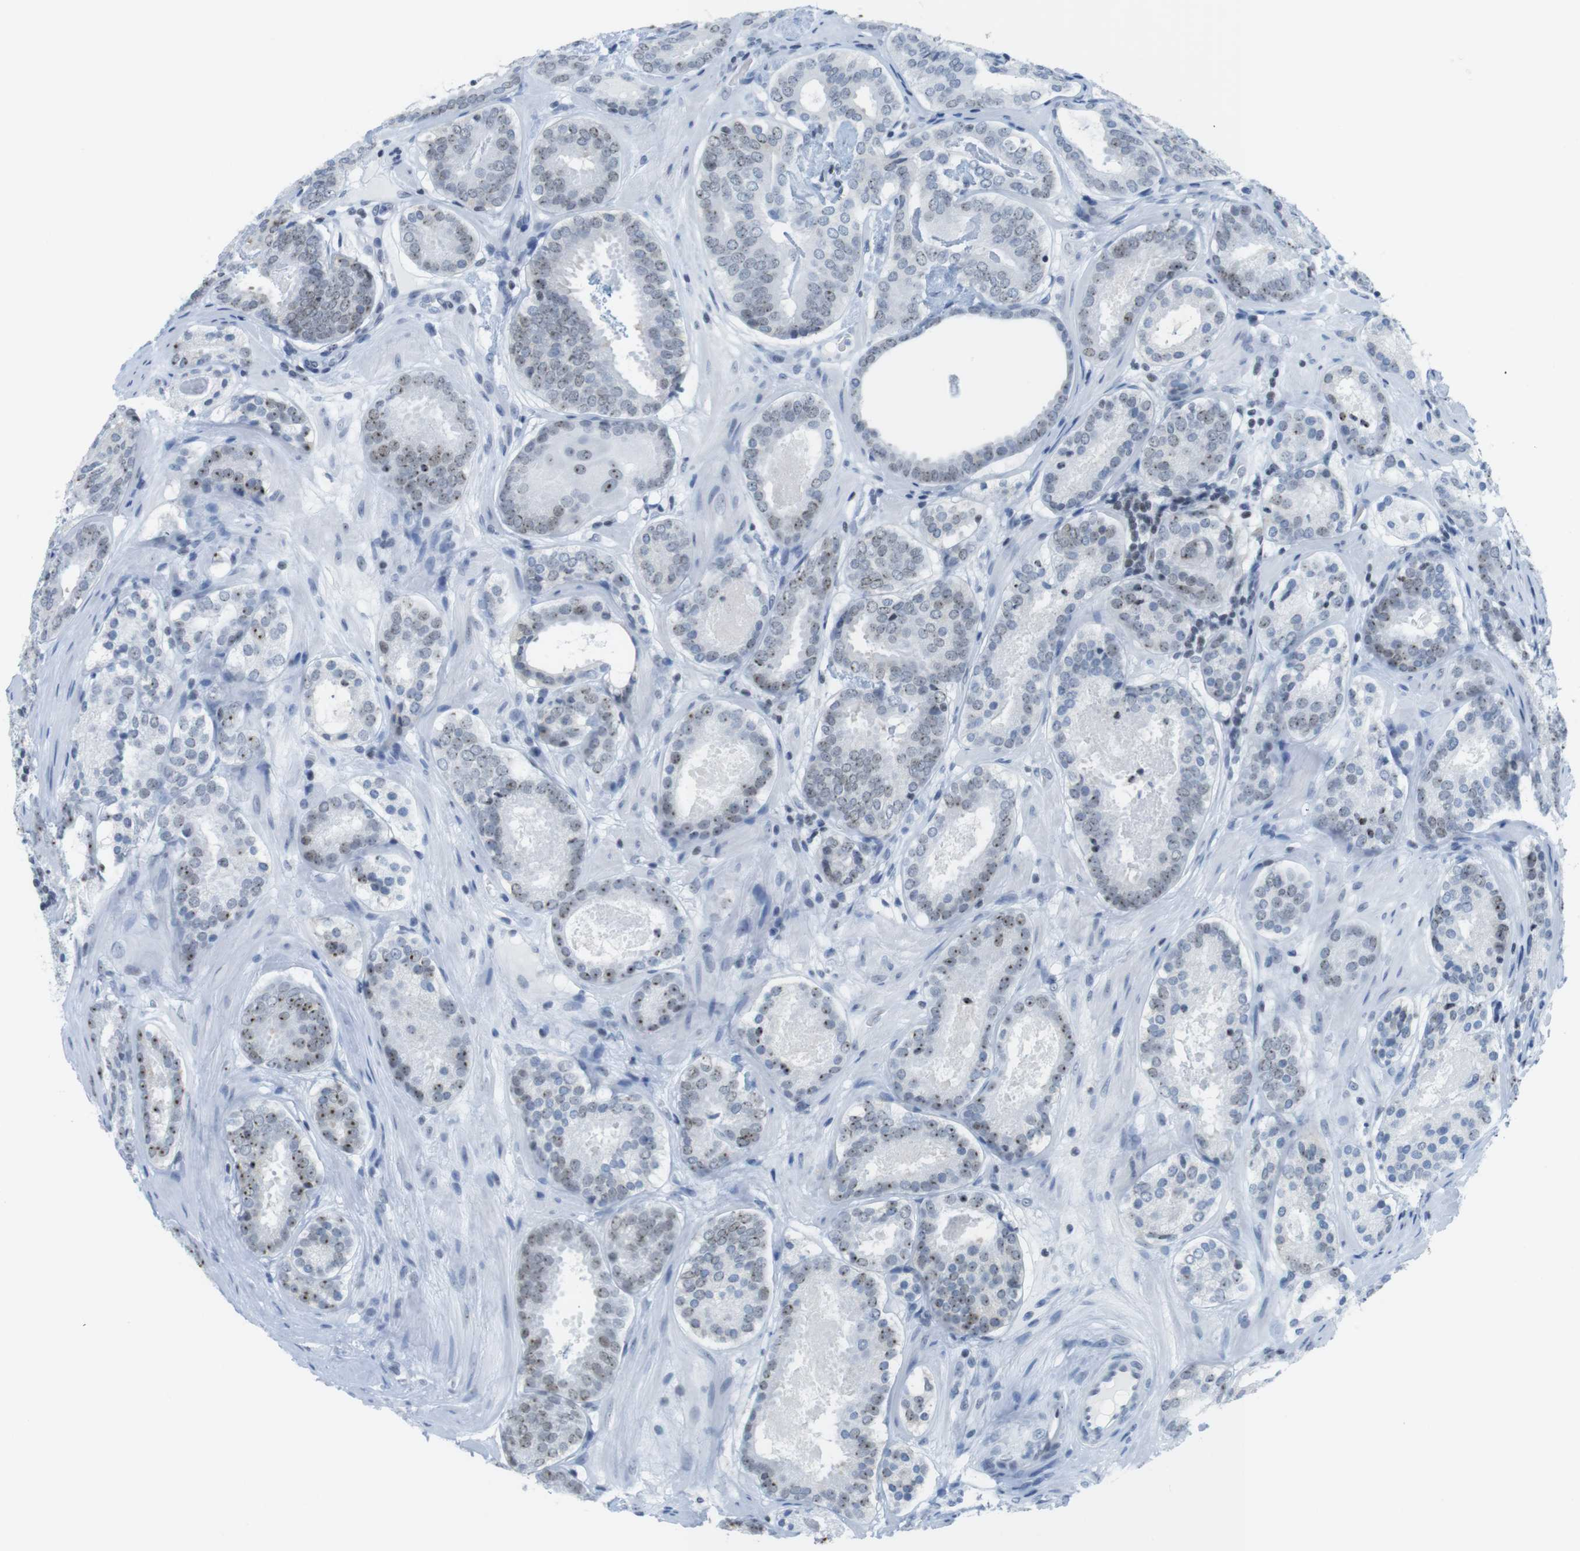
{"staining": {"intensity": "weak", "quantity": ">75%", "location": "nuclear"}, "tissue": "prostate cancer", "cell_type": "Tumor cells", "image_type": "cancer", "snomed": [{"axis": "morphology", "description": "Adenocarcinoma, Low grade"}, {"axis": "topography", "description": "Prostate"}], "caption": "Immunohistochemistry (DAB) staining of human prostate cancer exhibits weak nuclear protein positivity in about >75% of tumor cells.", "gene": "NIFK", "patient": {"sex": "male", "age": 69}}